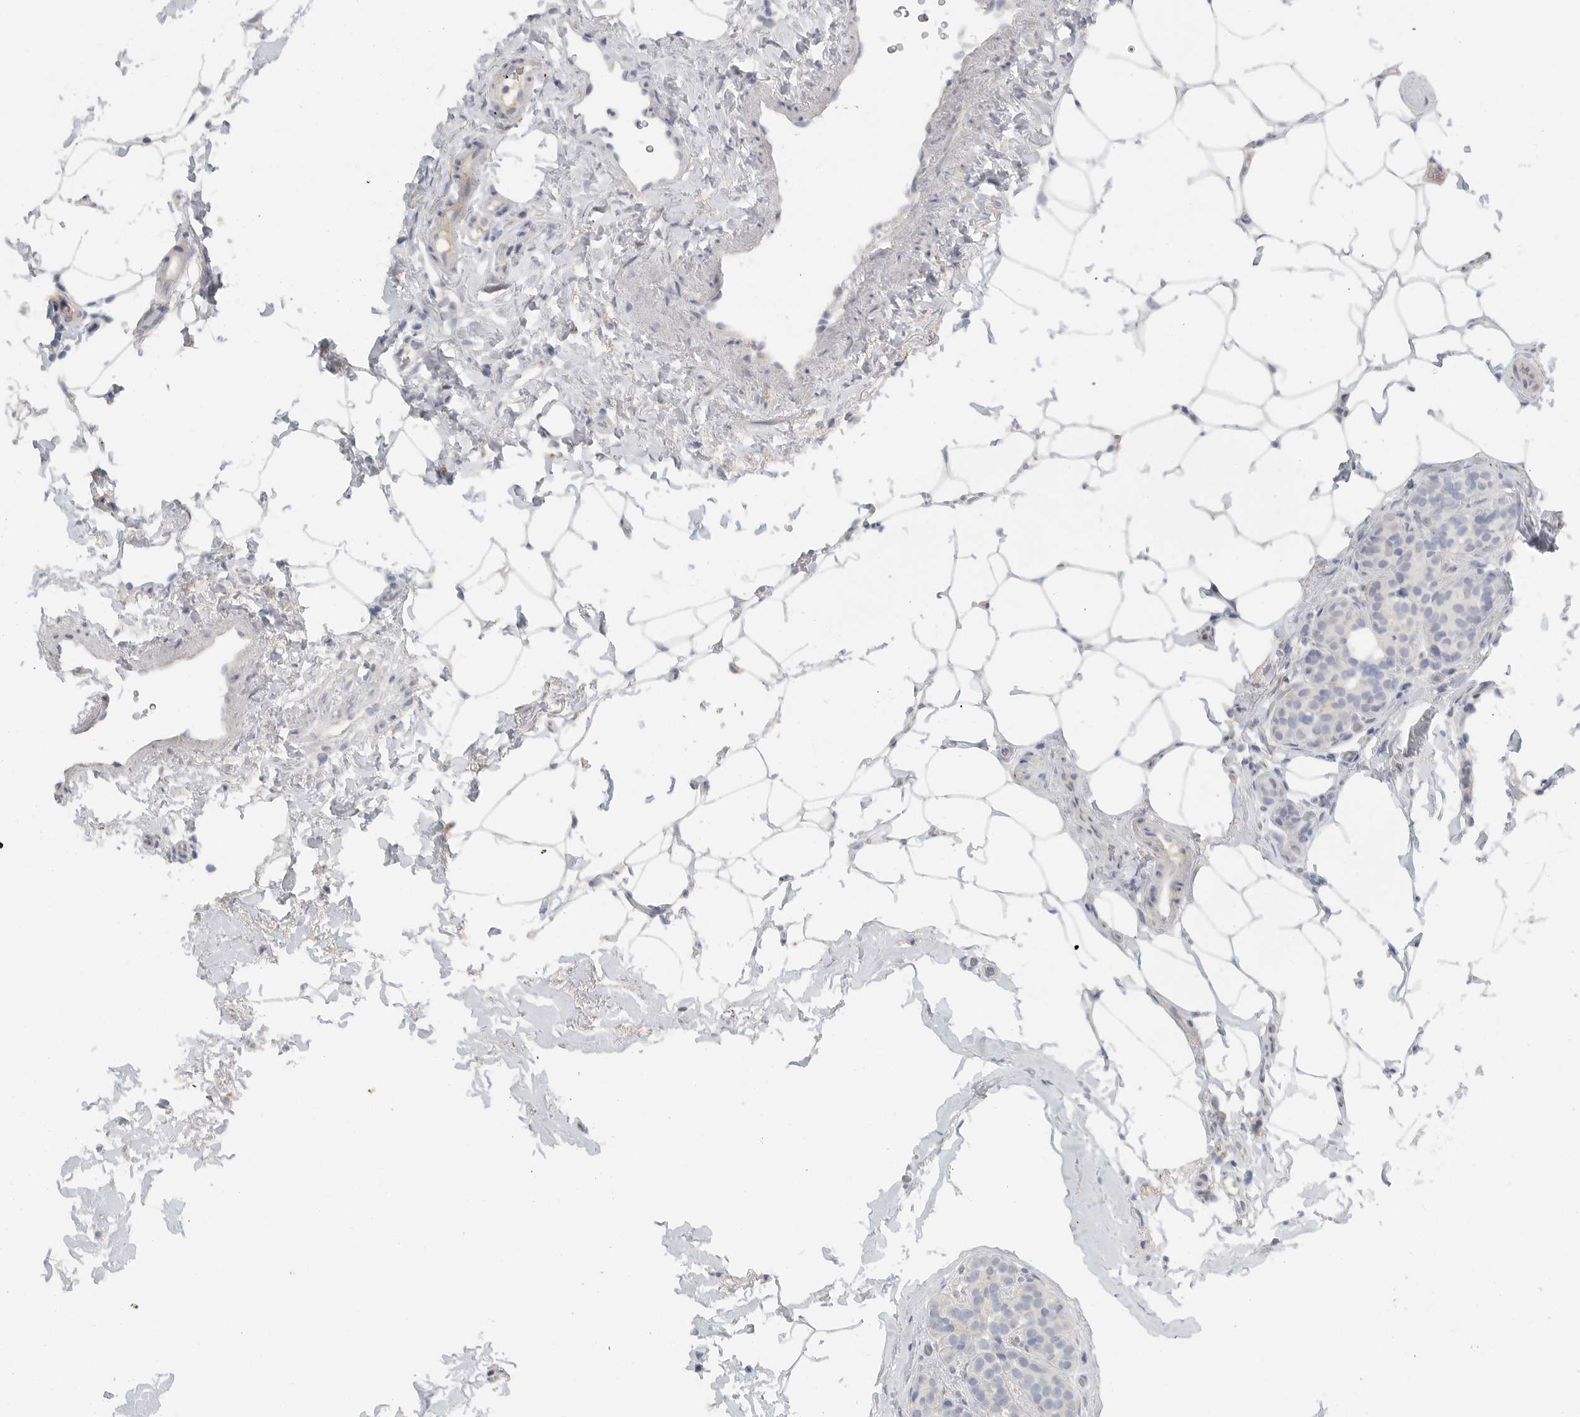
{"staining": {"intensity": "negative", "quantity": "none", "location": "none"}, "tissue": "breast cancer", "cell_type": "Tumor cells", "image_type": "cancer", "snomed": [{"axis": "morphology", "description": "Lobular carcinoma"}, {"axis": "topography", "description": "Breast"}], "caption": "Immunohistochemistry micrograph of neoplastic tissue: breast lobular carcinoma stained with DAB demonstrates no significant protein expression in tumor cells.", "gene": "PAM", "patient": {"sex": "female", "age": 50}}